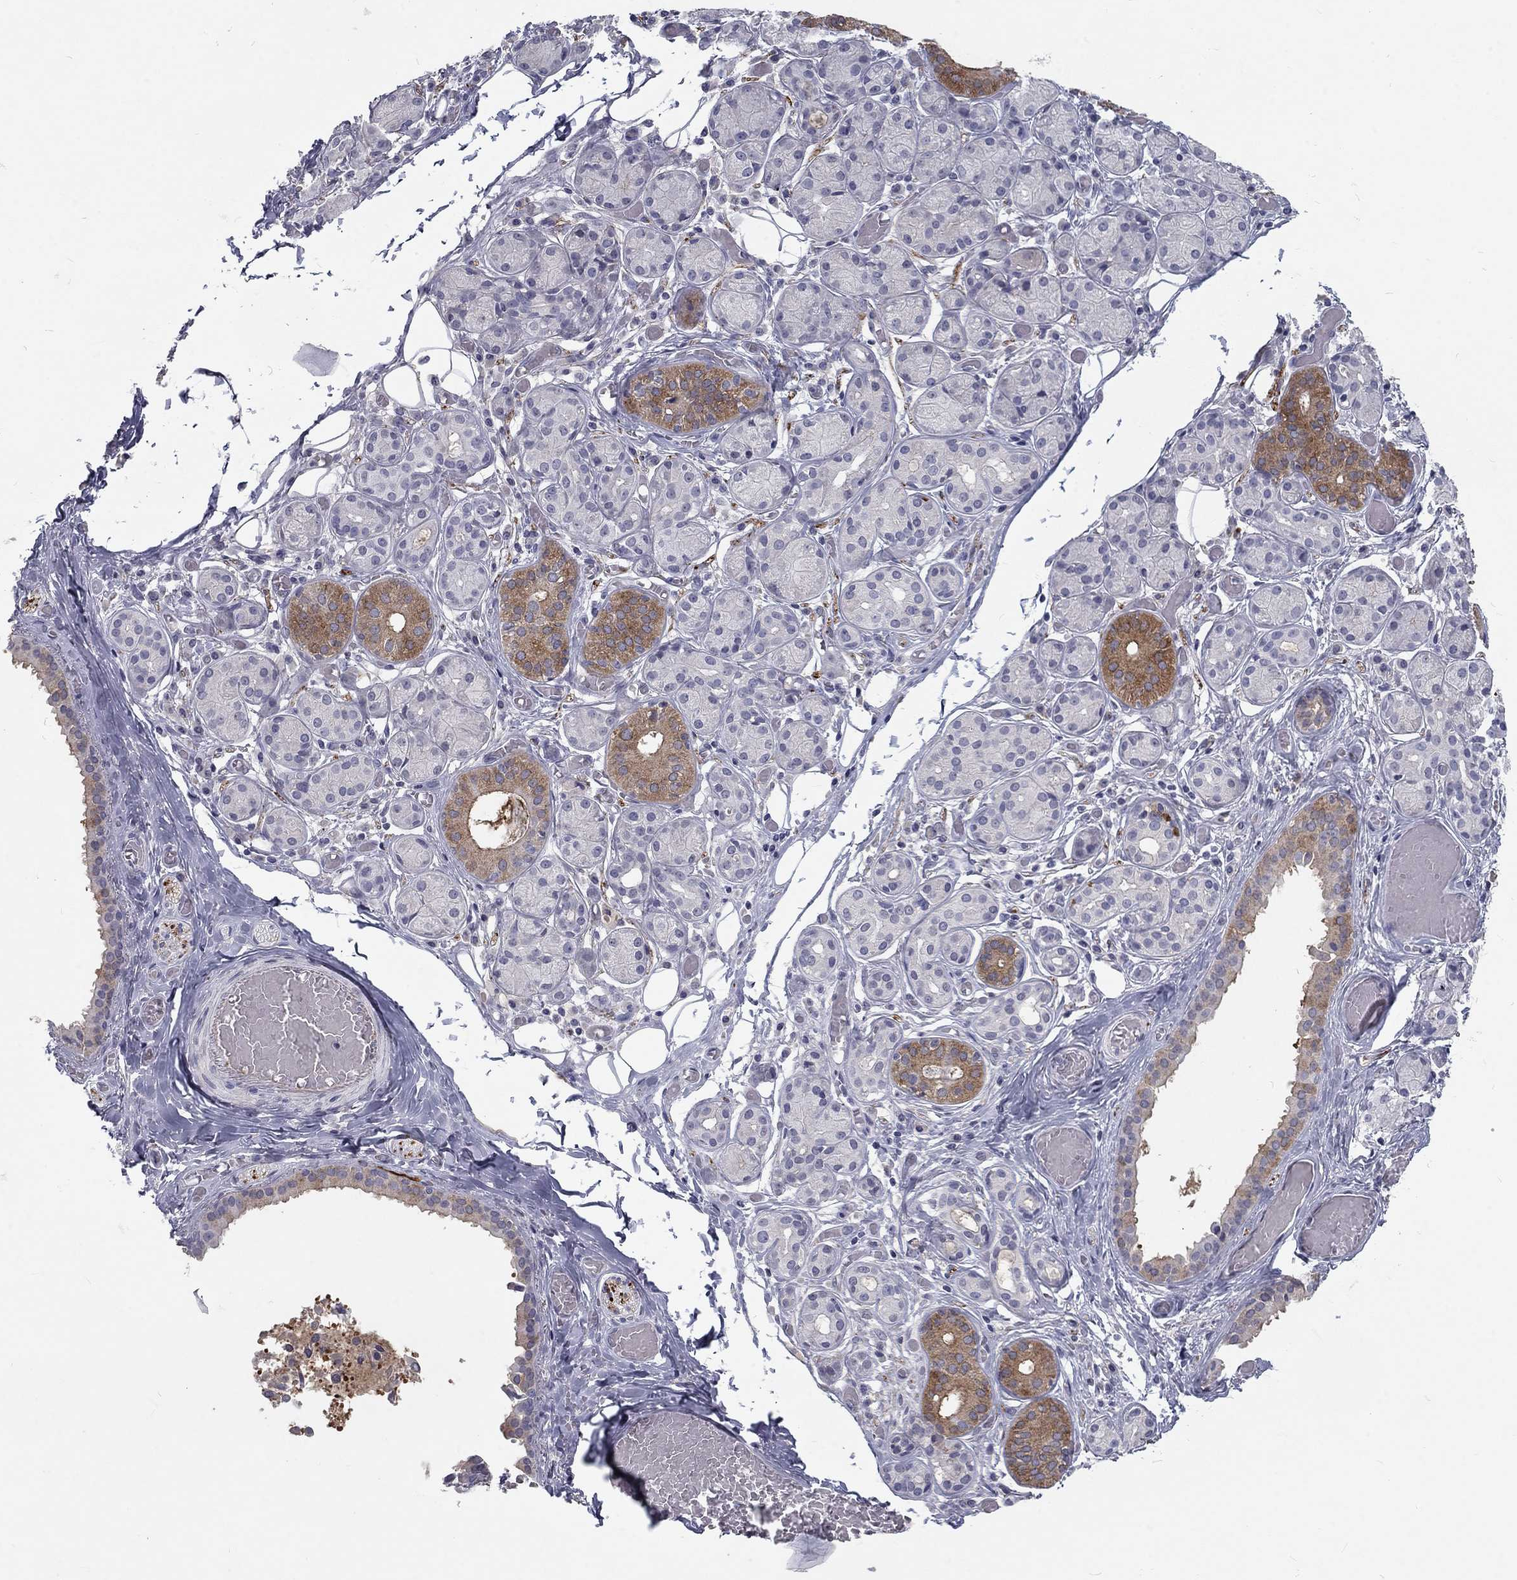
{"staining": {"intensity": "strong", "quantity": "<25%", "location": "cytoplasmic/membranous"}, "tissue": "salivary gland", "cell_type": "Glandular cells", "image_type": "normal", "snomed": [{"axis": "morphology", "description": "Normal tissue, NOS"}, {"axis": "topography", "description": "Salivary gland"}, {"axis": "topography", "description": "Peripheral nerve tissue"}], "caption": "A brown stain shows strong cytoplasmic/membranous positivity of a protein in glandular cells of unremarkable salivary gland.", "gene": "NOS1", "patient": {"sex": "male", "age": 71}}